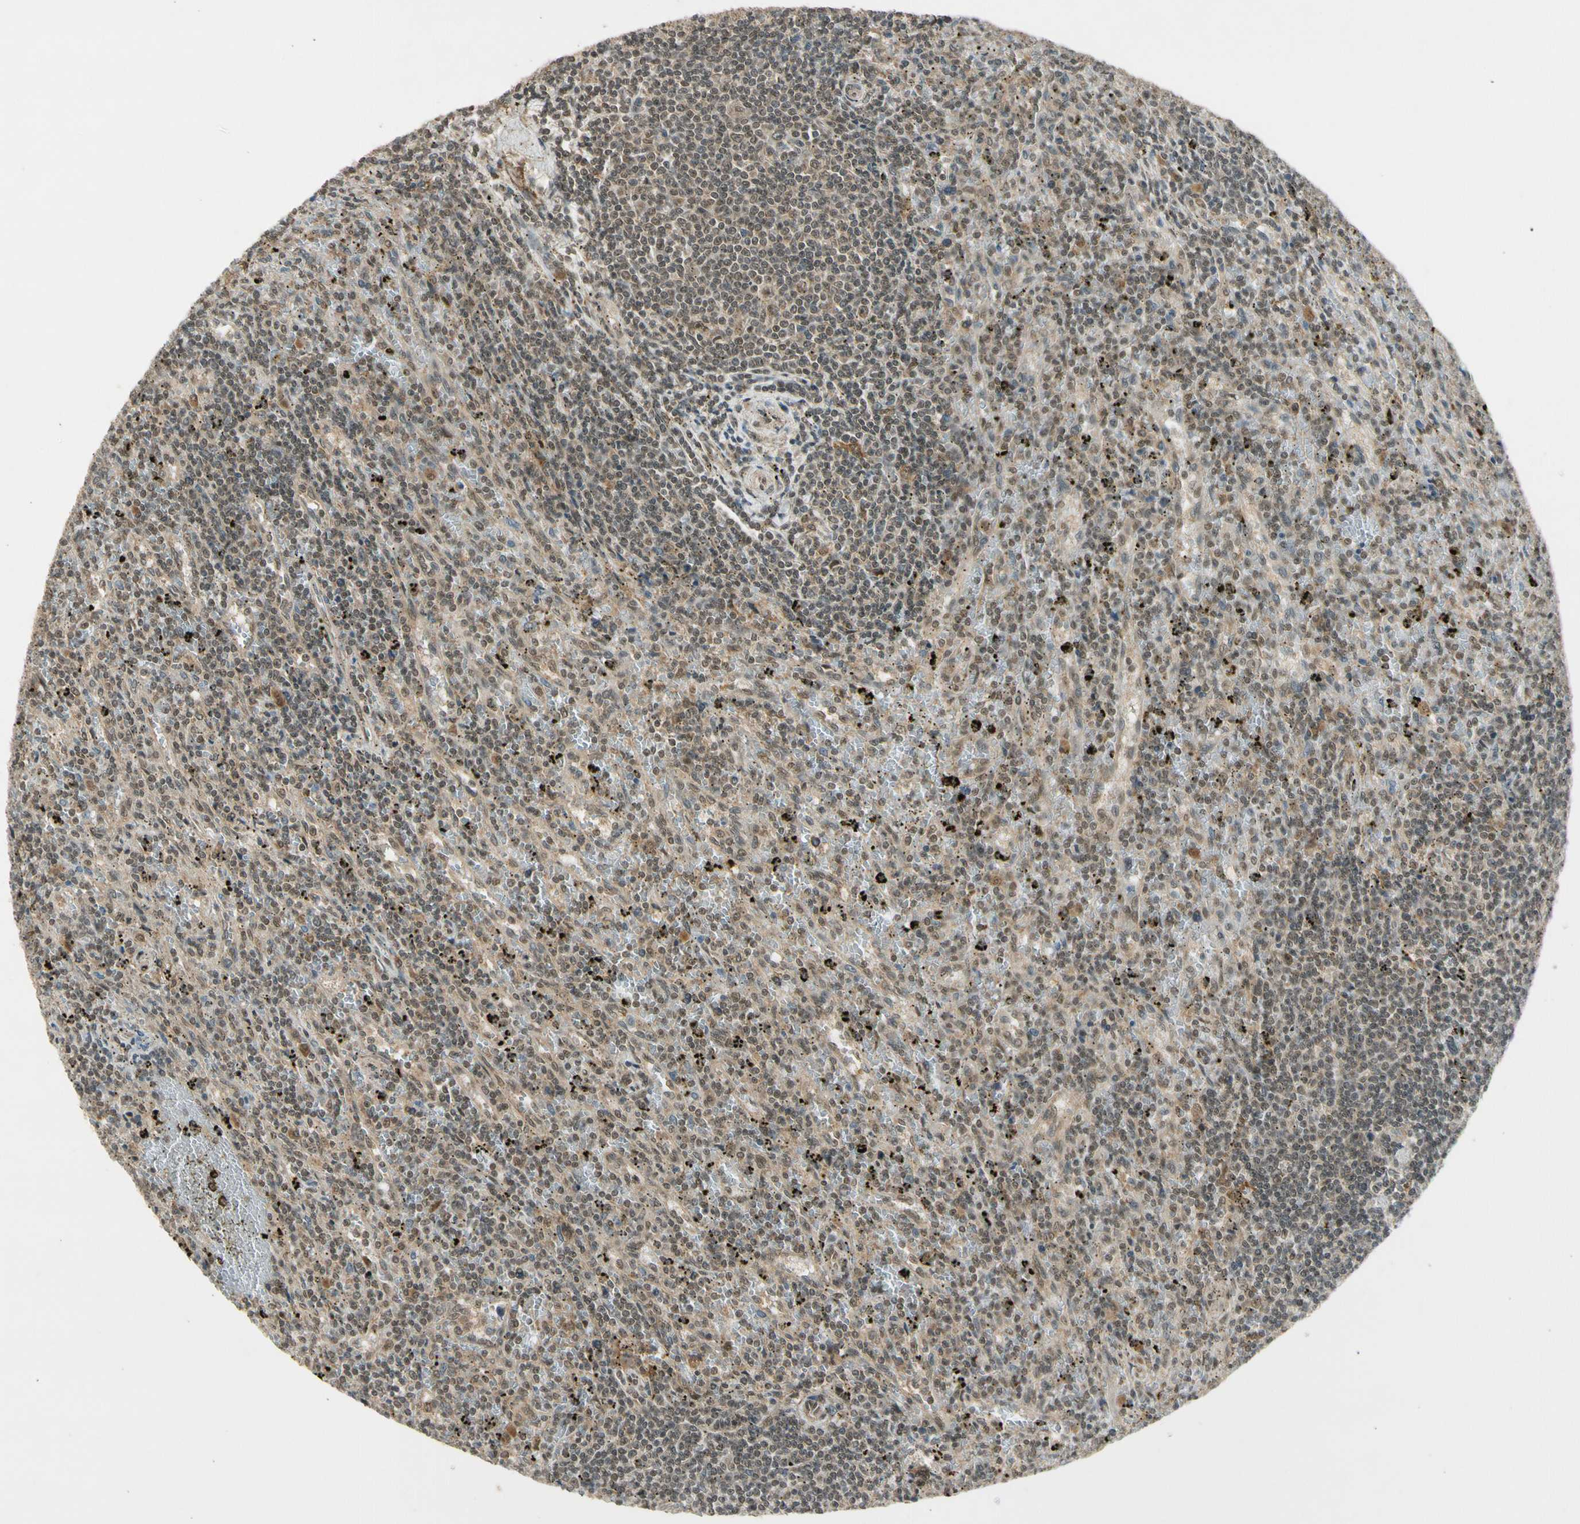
{"staining": {"intensity": "weak", "quantity": "25%-75%", "location": "cytoplasmic/membranous,nuclear"}, "tissue": "lymphoma", "cell_type": "Tumor cells", "image_type": "cancer", "snomed": [{"axis": "morphology", "description": "Malignant lymphoma, non-Hodgkin's type, Low grade"}, {"axis": "topography", "description": "Spleen"}], "caption": "The histopathology image shows staining of malignant lymphoma, non-Hodgkin's type (low-grade), revealing weak cytoplasmic/membranous and nuclear protein staining (brown color) within tumor cells.", "gene": "ZNF135", "patient": {"sex": "male", "age": 76}}